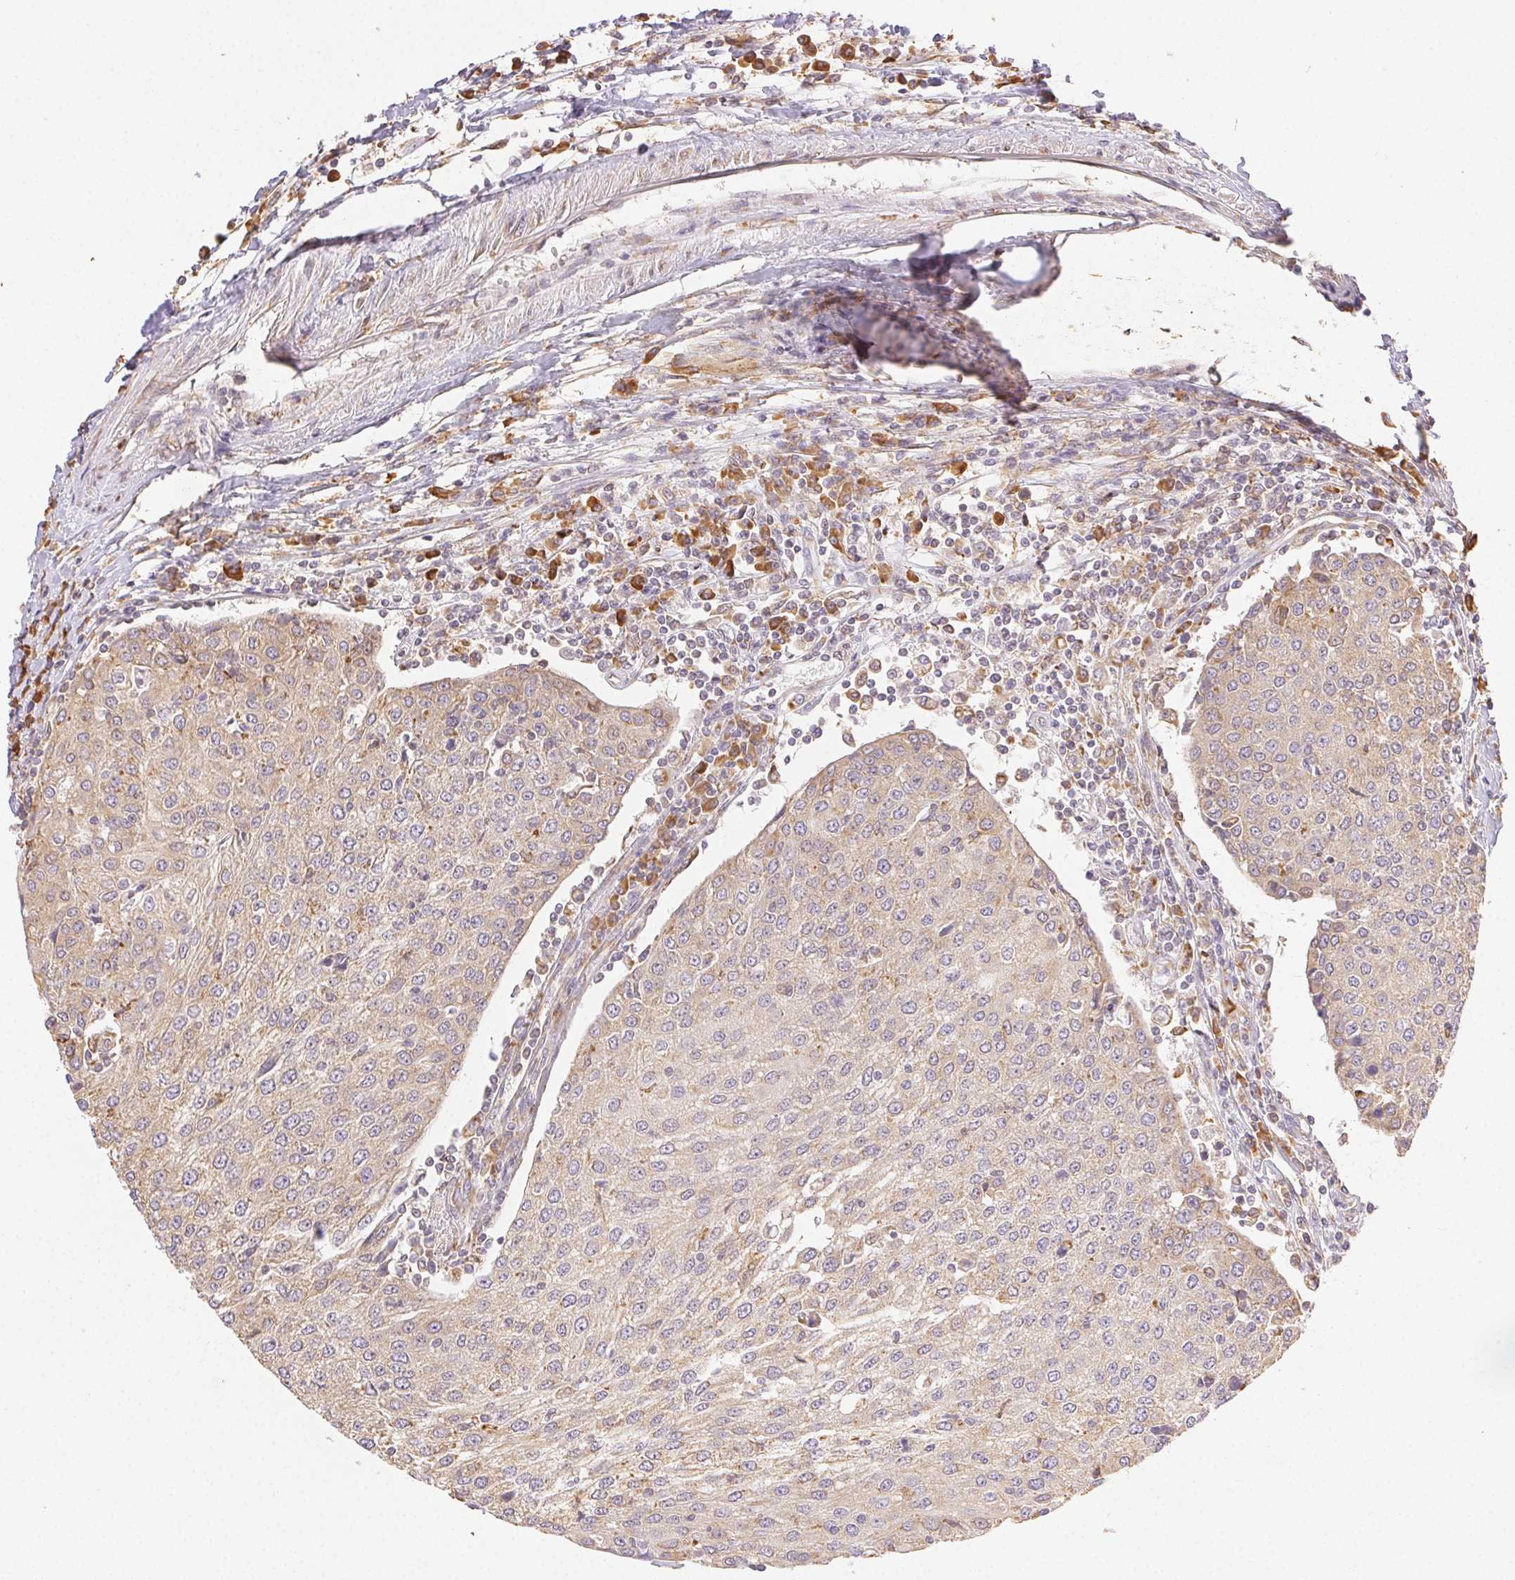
{"staining": {"intensity": "weak", "quantity": "25%-75%", "location": "cytoplasmic/membranous"}, "tissue": "urothelial cancer", "cell_type": "Tumor cells", "image_type": "cancer", "snomed": [{"axis": "morphology", "description": "Urothelial carcinoma, High grade"}, {"axis": "topography", "description": "Urinary bladder"}], "caption": "Tumor cells demonstrate low levels of weak cytoplasmic/membranous expression in about 25%-75% of cells in urothelial cancer.", "gene": "ENTREP1", "patient": {"sex": "female", "age": 85}}